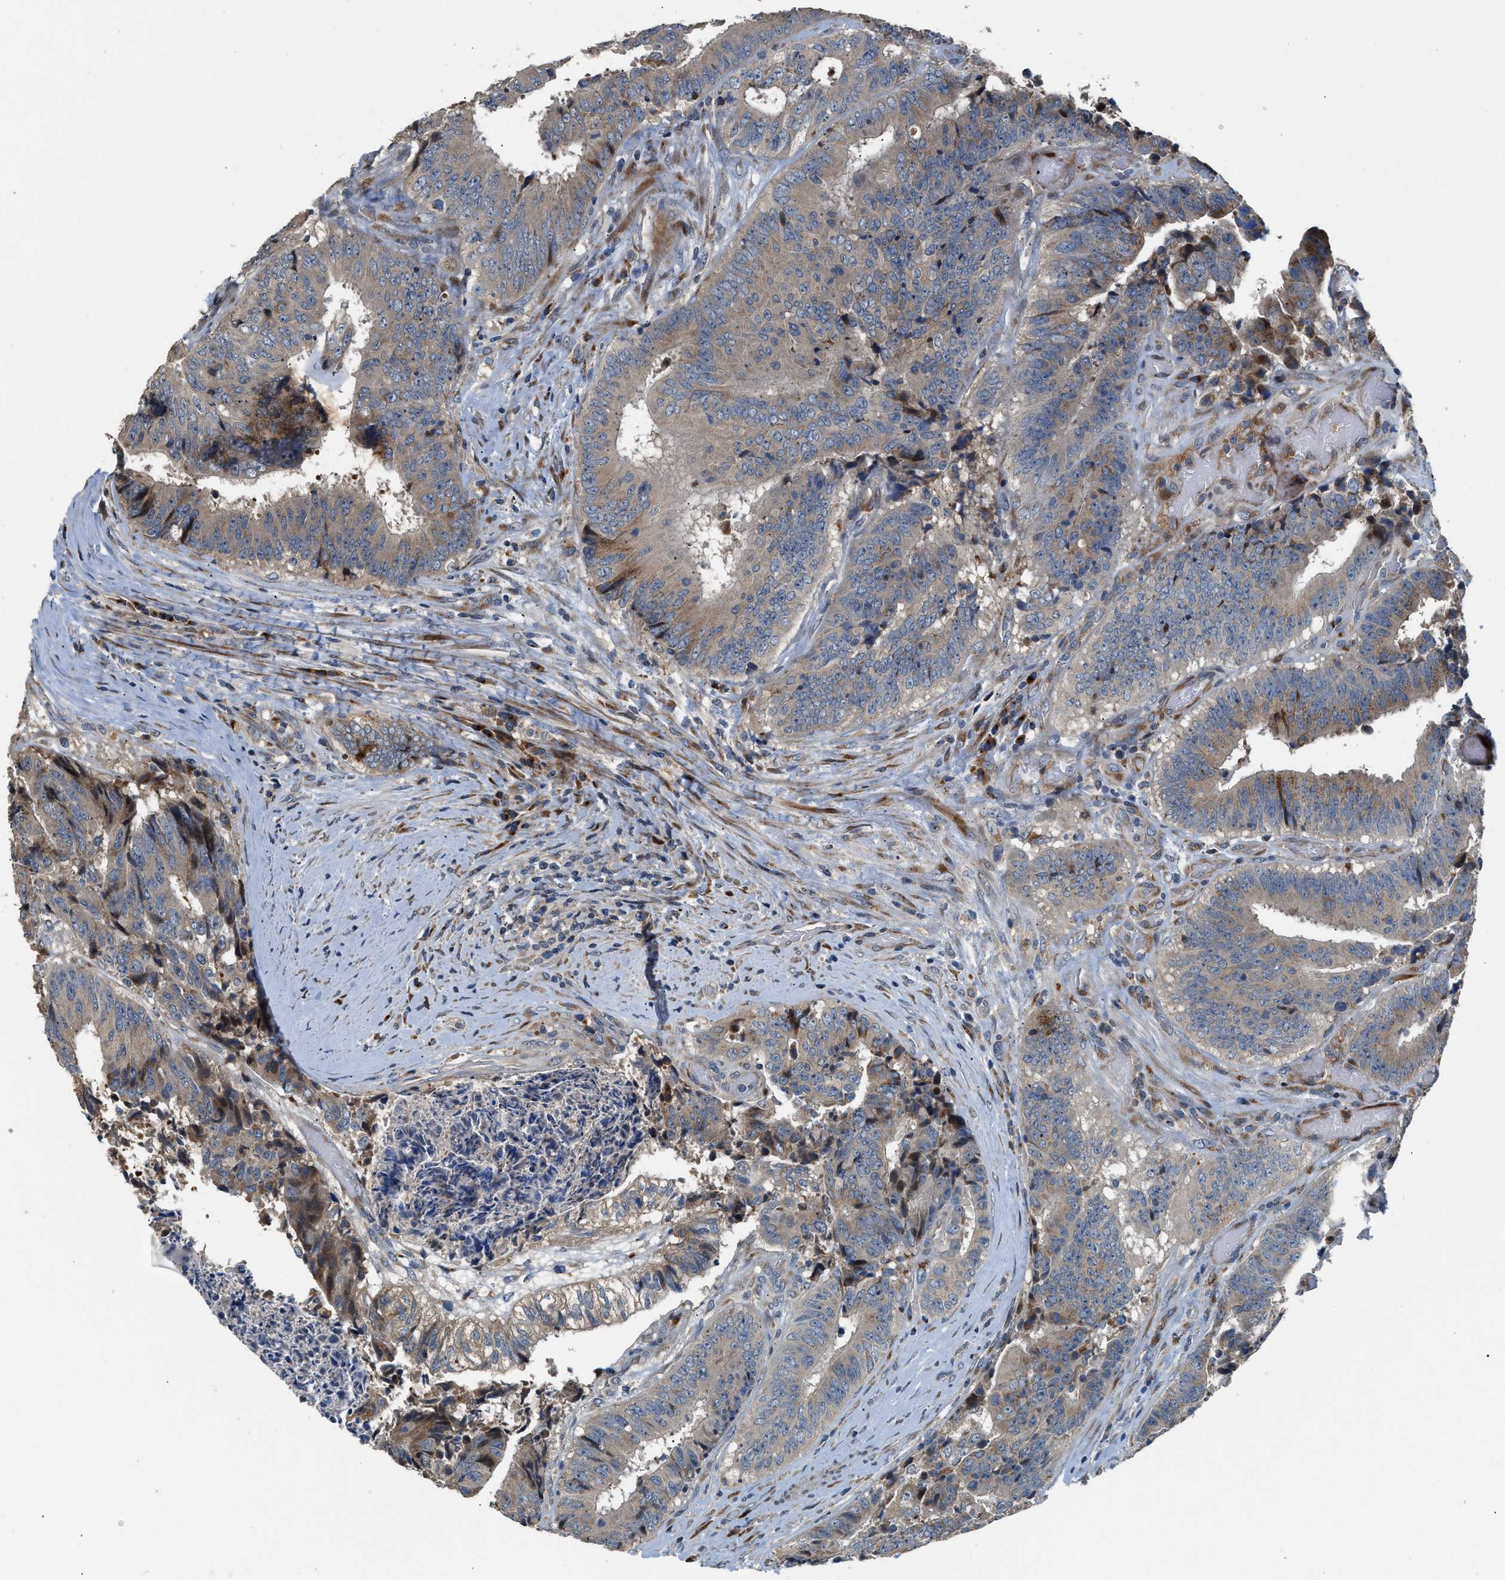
{"staining": {"intensity": "weak", "quantity": ">75%", "location": "cytoplasmic/membranous"}, "tissue": "colorectal cancer", "cell_type": "Tumor cells", "image_type": "cancer", "snomed": [{"axis": "morphology", "description": "Adenocarcinoma, NOS"}, {"axis": "topography", "description": "Rectum"}], "caption": "Human colorectal cancer (adenocarcinoma) stained with a protein marker reveals weak staining in tumor cells.", "gene": "FUT8", "patient": {"sex": "male", "age": 72}}